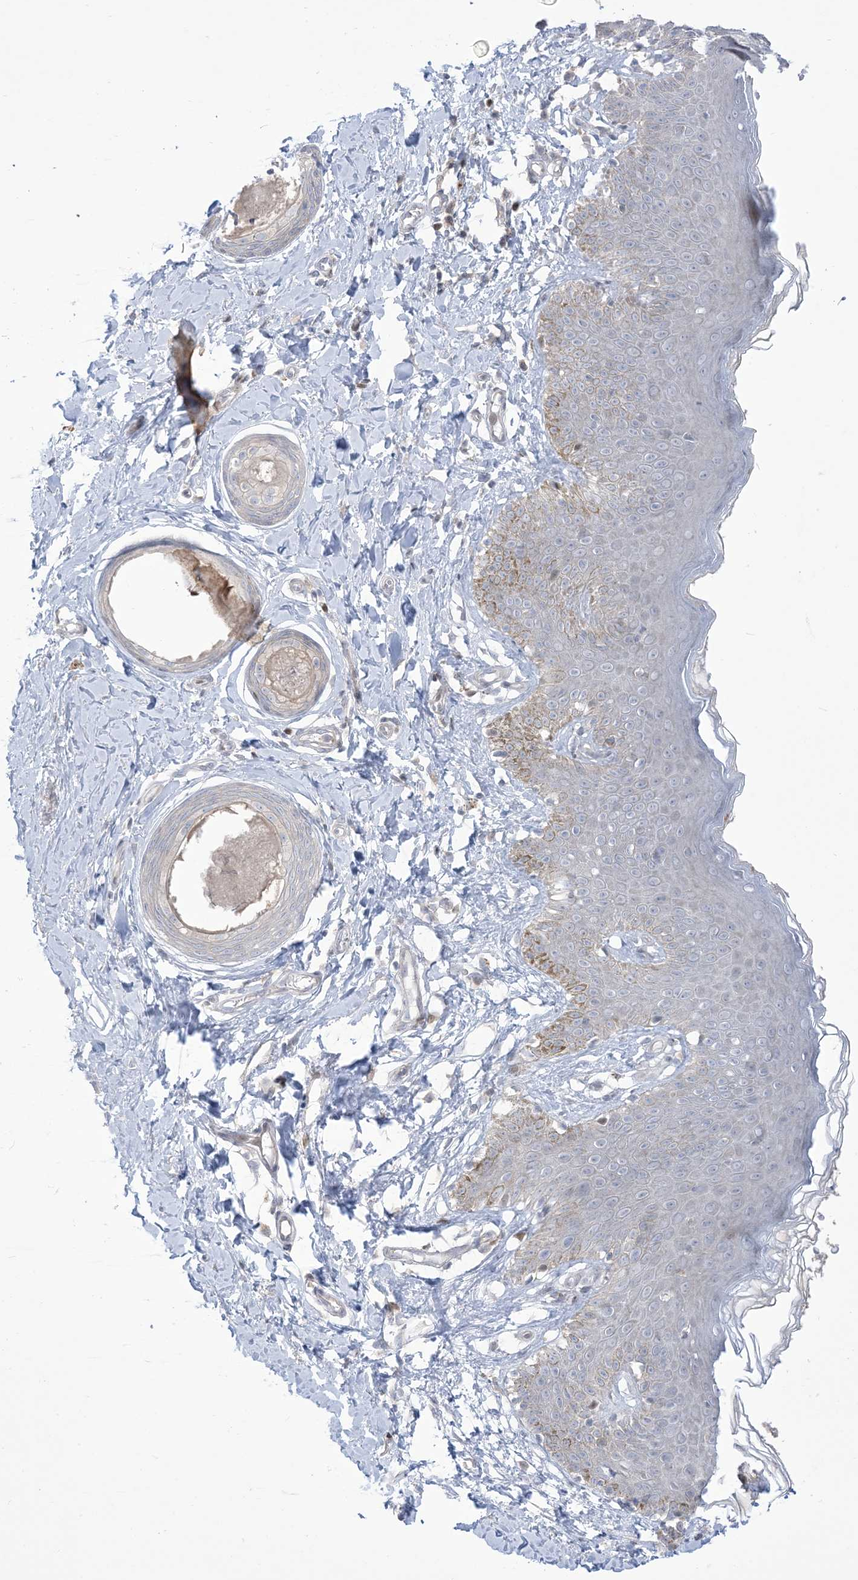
{"staining": {"intensity": "moderate", "quantity": "<25%", "location": "cytoplasmic/membranous"}, "tissue": "skin", "cell_type": "Epidermal cells", "image_type": "normal", "snomed": [{"axis": "morphology", "description": "Normal tissue, NOS"}, {"axis": "topography", "description": "Vulva"}], "caption": "Skin stained for a protein displays moderate cytoplasmic/membranous positivity in epidermal cells.", "gene": "AFTPH", "patient": {"sex": "female", "age": 66}}